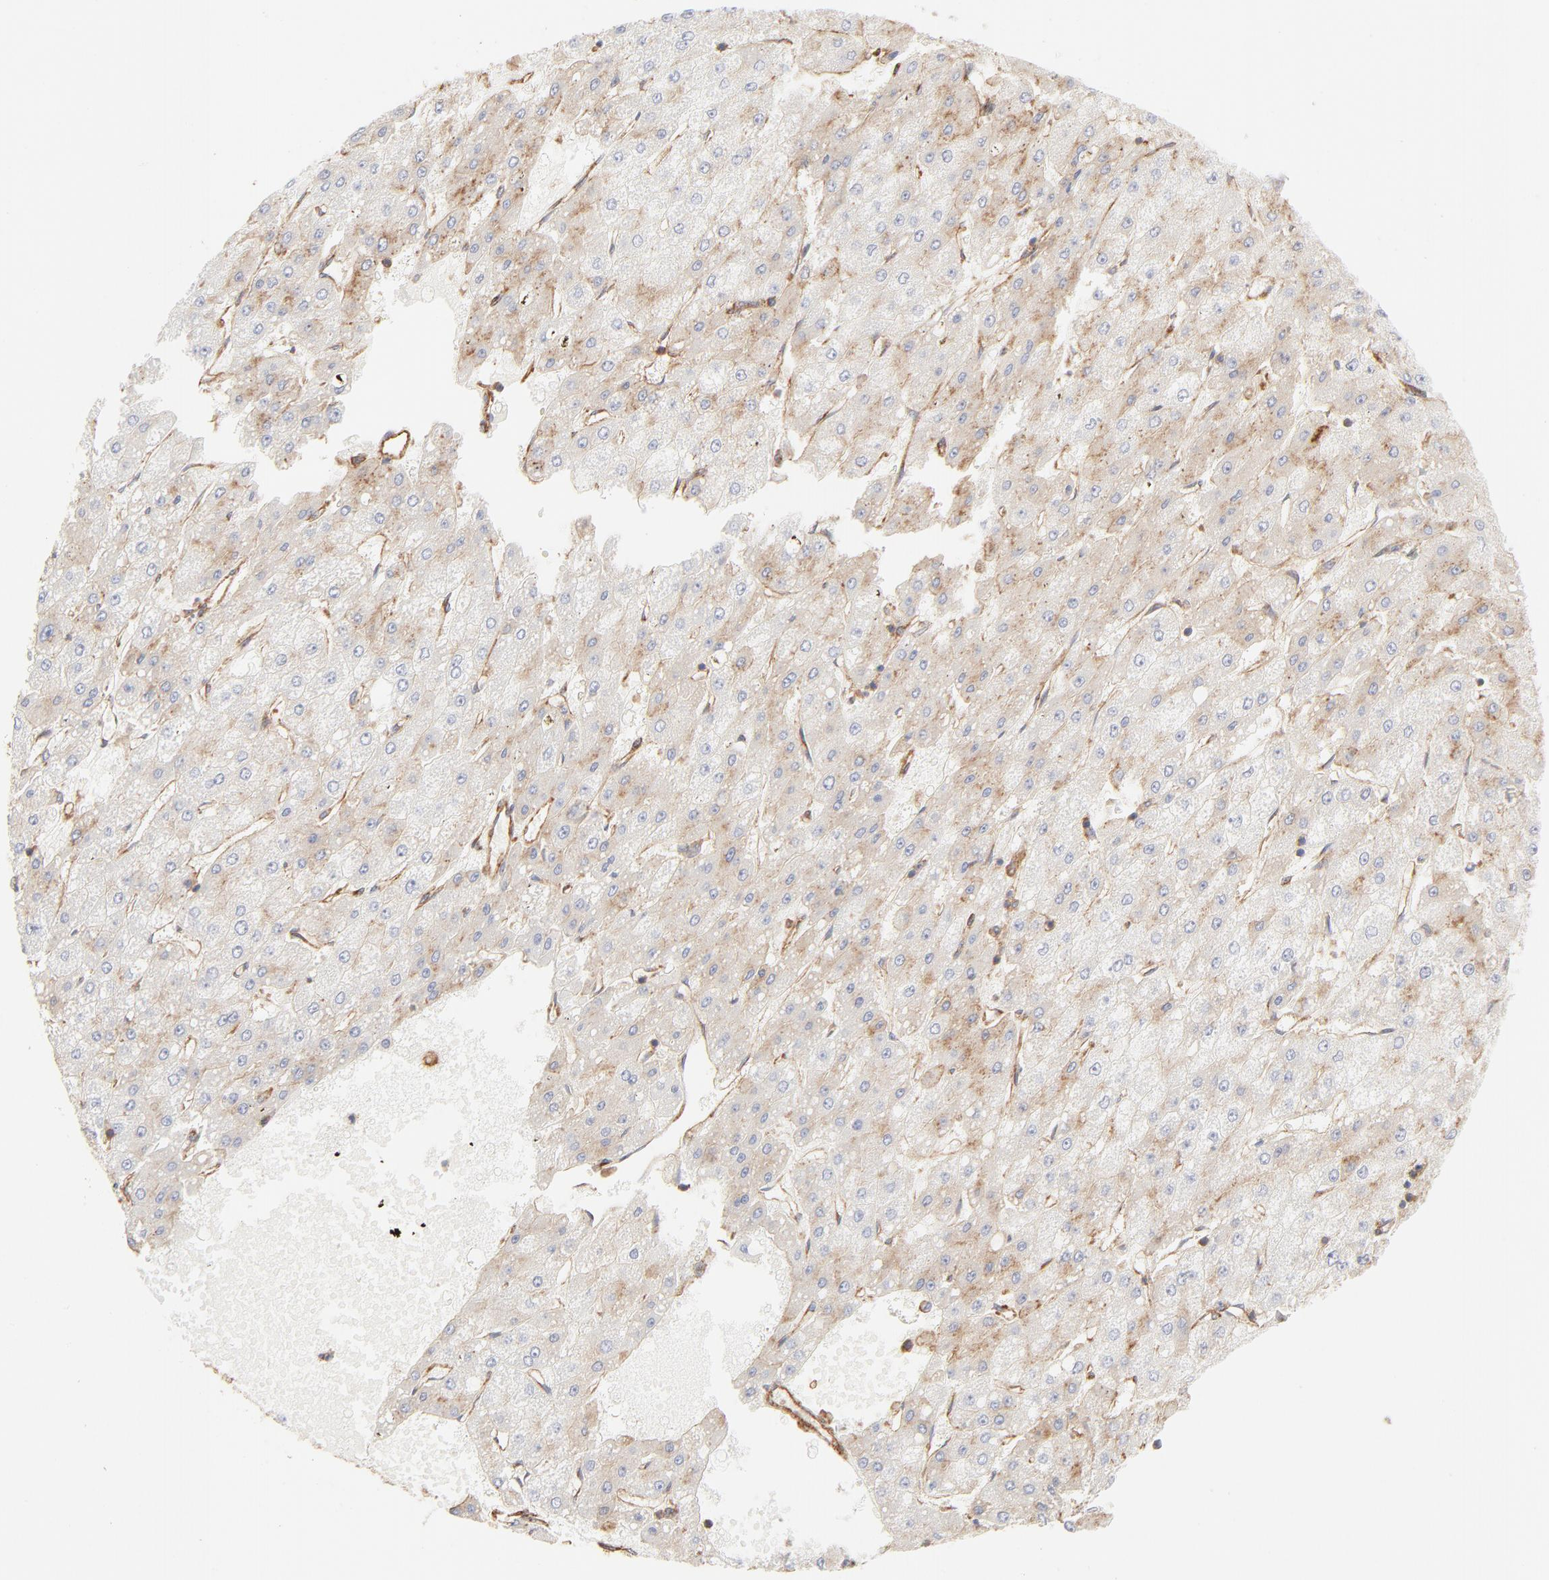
{"staining": {"intensity": "moderate", "quantity": ">75%", "location": "cytoplasmic/membranous"}, "tissue": "liver cancer", "cell_type": "Tumor cells", "image_type": "cancer", "snomed": [{"axis": "morphology", "description": "Carcinoma, Hepatocellular, NOS"}, {"axis": "topography", "description": "Liver"}], "caption": "Protein staining displays moderate cytoplasmic/membranous staining in approximately >75% of tumor cells in liver cancer.", "gene": "CLTB", "patient": {"sex": "female", "age": 52}}